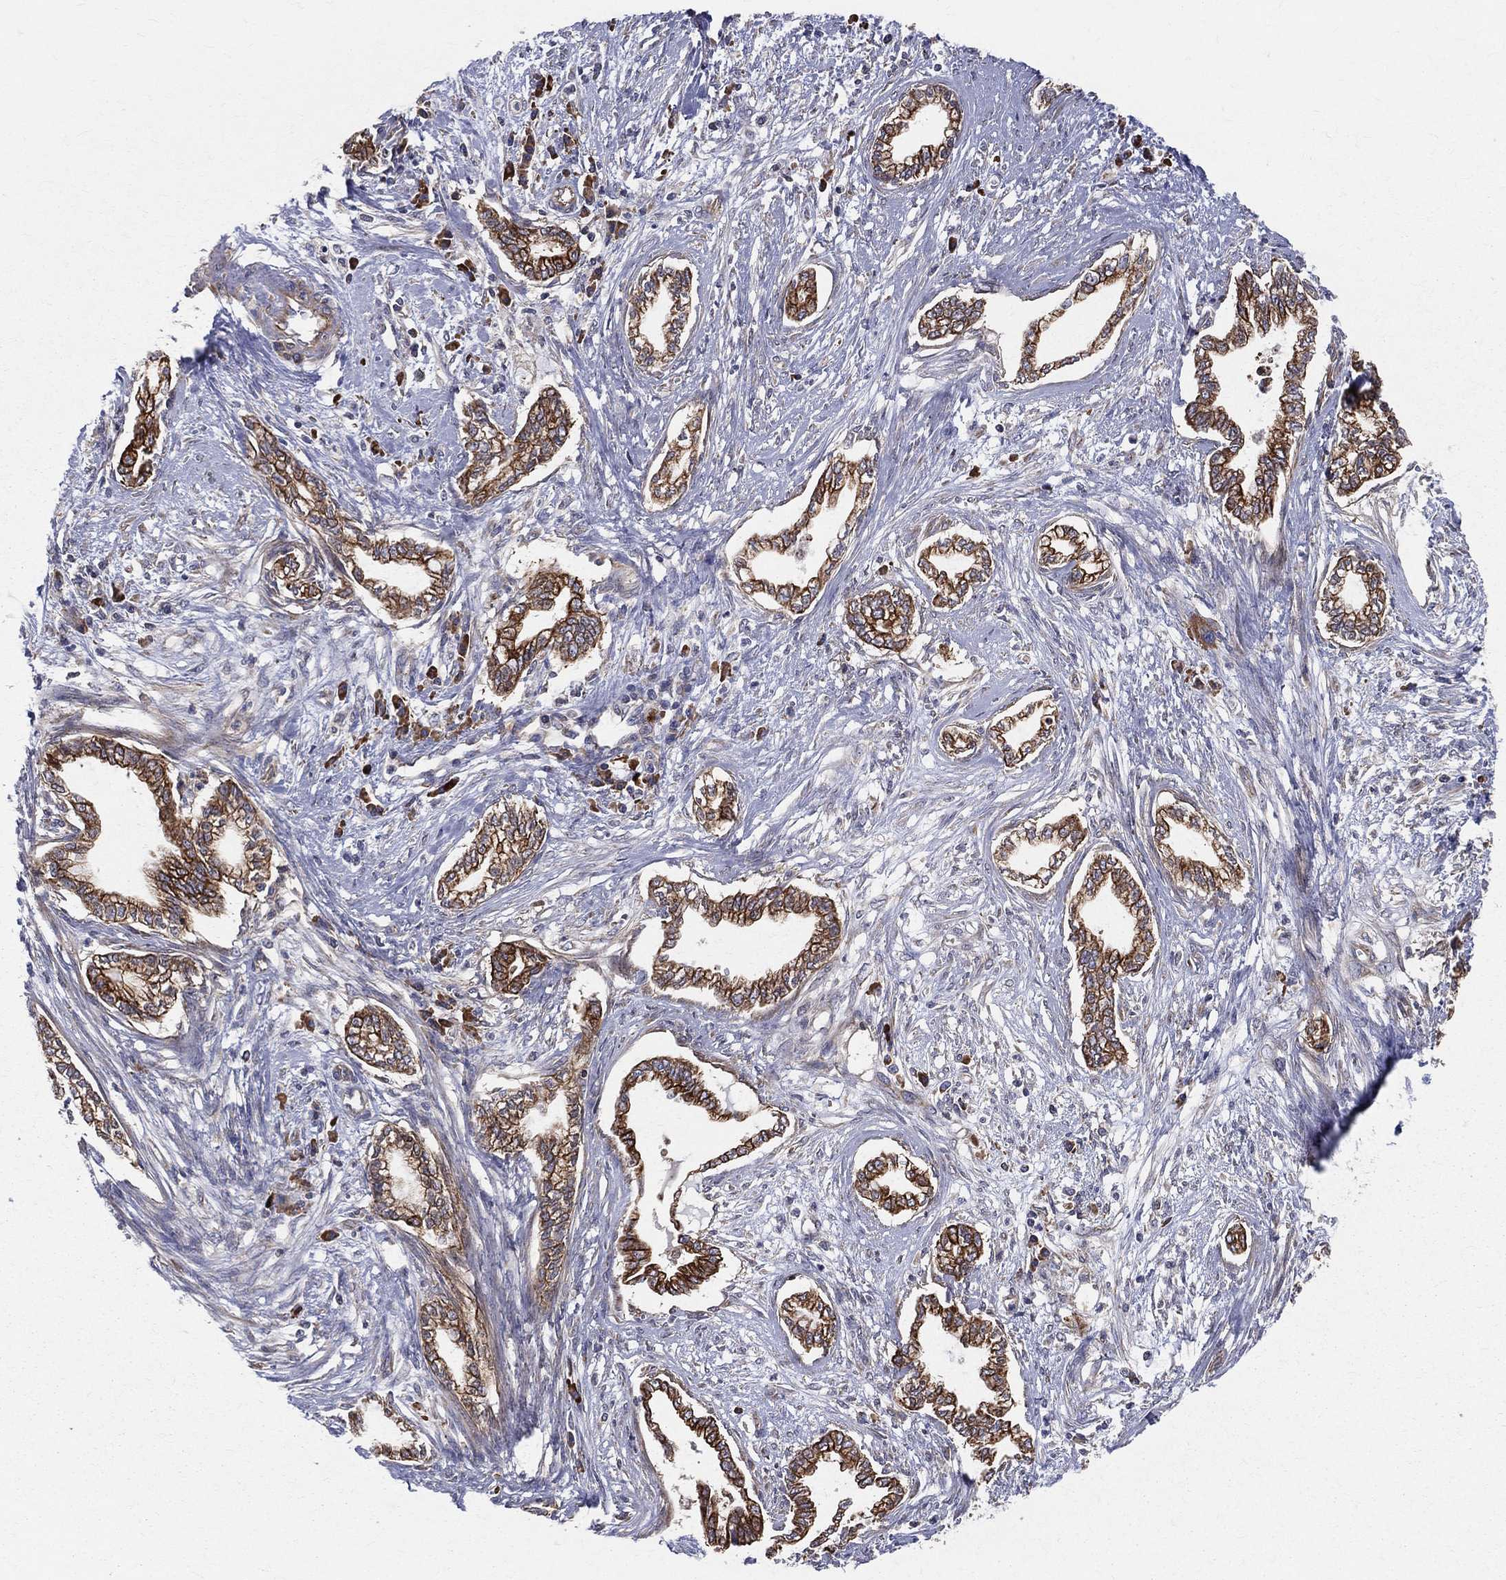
{"staining": {"intensity": "strong", "quantity": ">75%", "location": "cytoplasmic/membranous"}, "tissue": "cervical cancer", "cell_type": "Tumor cells", "image_type": "cancer", "snomed": [{"axis": "morphology", "description": "Adenocarcinoma, NOS"}, {"axis": "topography", "description": "Cervix"}], "caption": "Immunohistochemical staining of human cervical cancer (adenocarcinoma) shows strong cytoplasmic/membranous protein expression in about >75% of tumor cells.", "gene": "MIX23", "patient": {"sex": "female", "age": 62}}